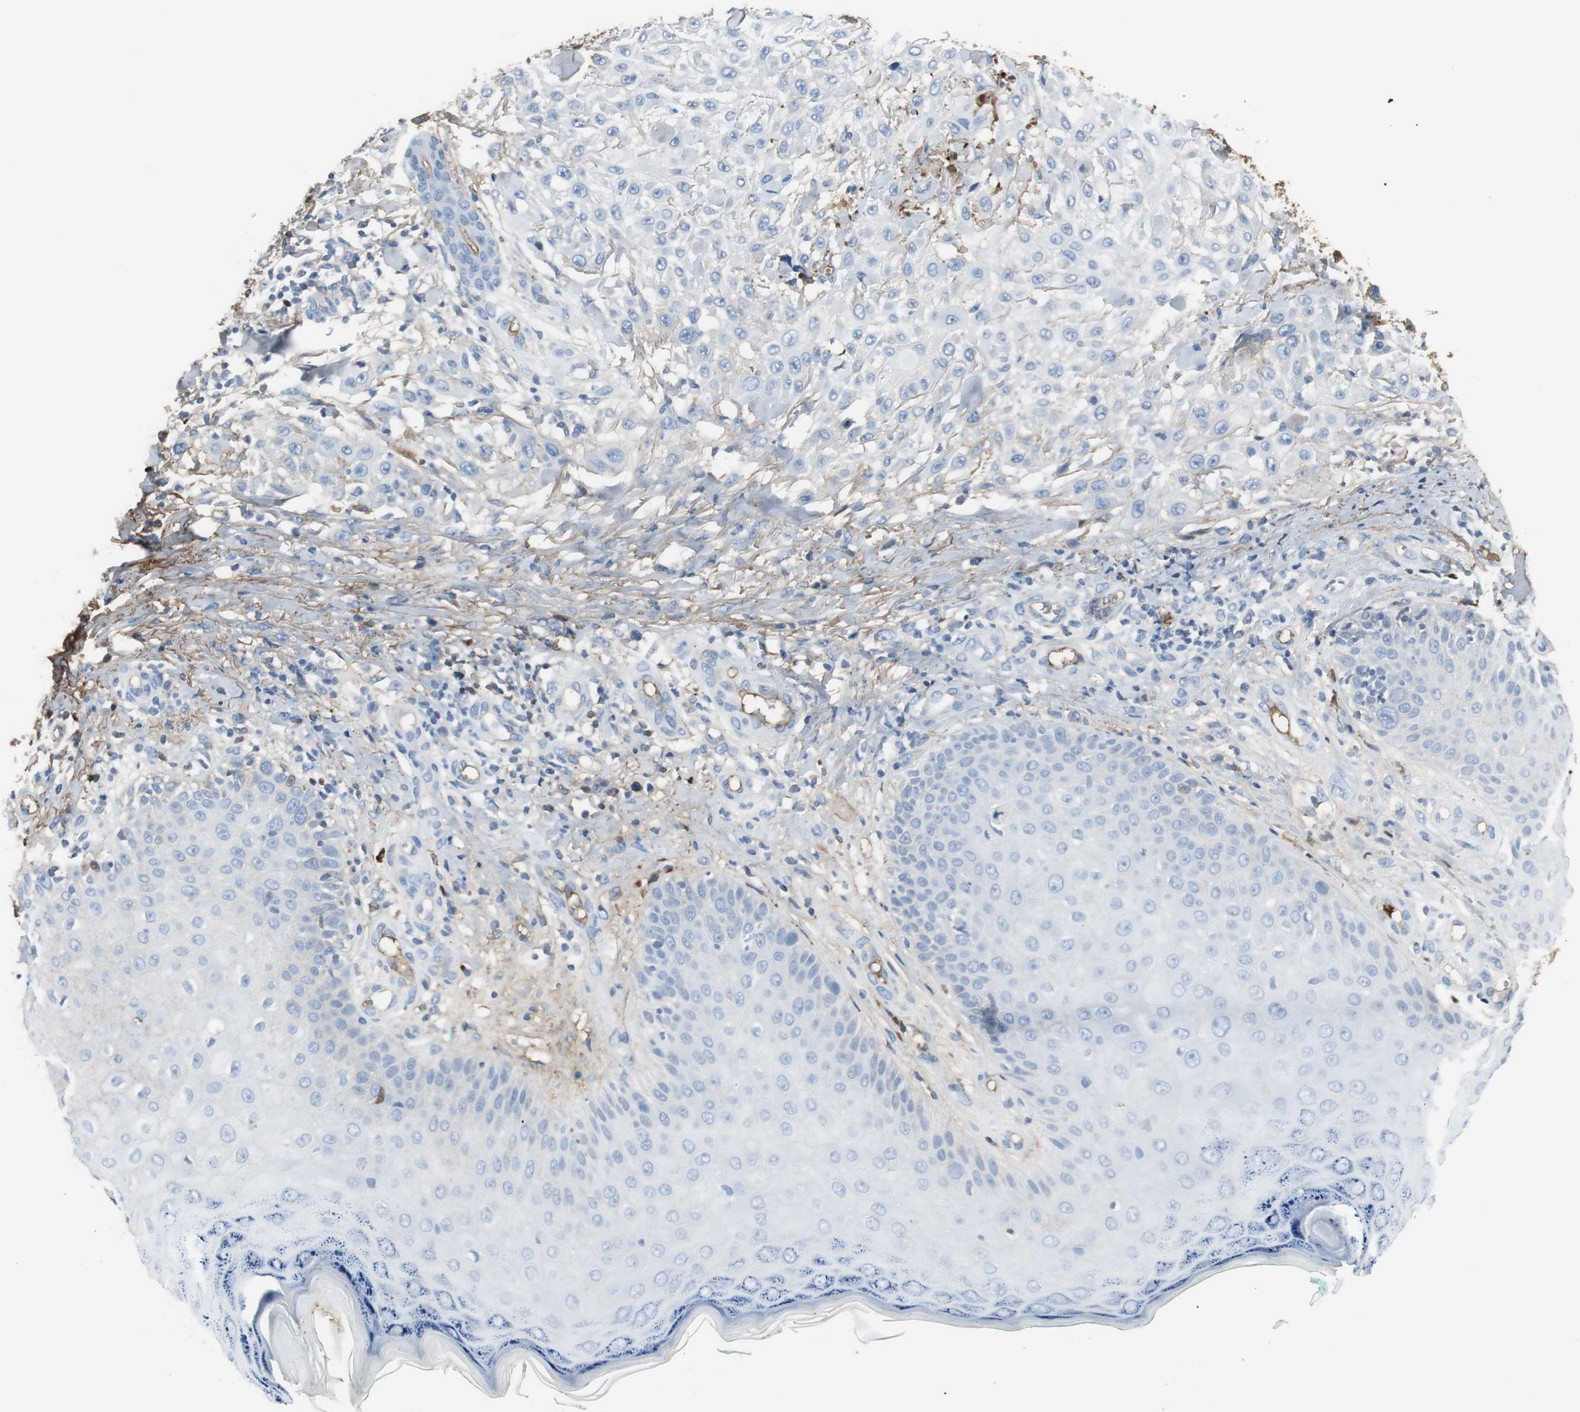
{"staining": {"intensity": "weak", "quantity": "<25%", "location": "cytoplasmic/membranous"}, "tissue": "skin cancer", "cell_type": "Tumor cells", "image_type": "cancer", "snomed": [{"axis": "morphology", "description": "Squamous cell carcinoma, NOS"}, {"axis": "topography", "description": "Skin"}], "caption": "IHC image of skin squamous cell carcinoma stained for a protein (brown), which displays no expression in tumor cells. (DAB immunohistochemistry (IHC) with hematoxylin counter stain).", "gene": "IGHA1", "patient": {"sex": "female", "age": 42}}